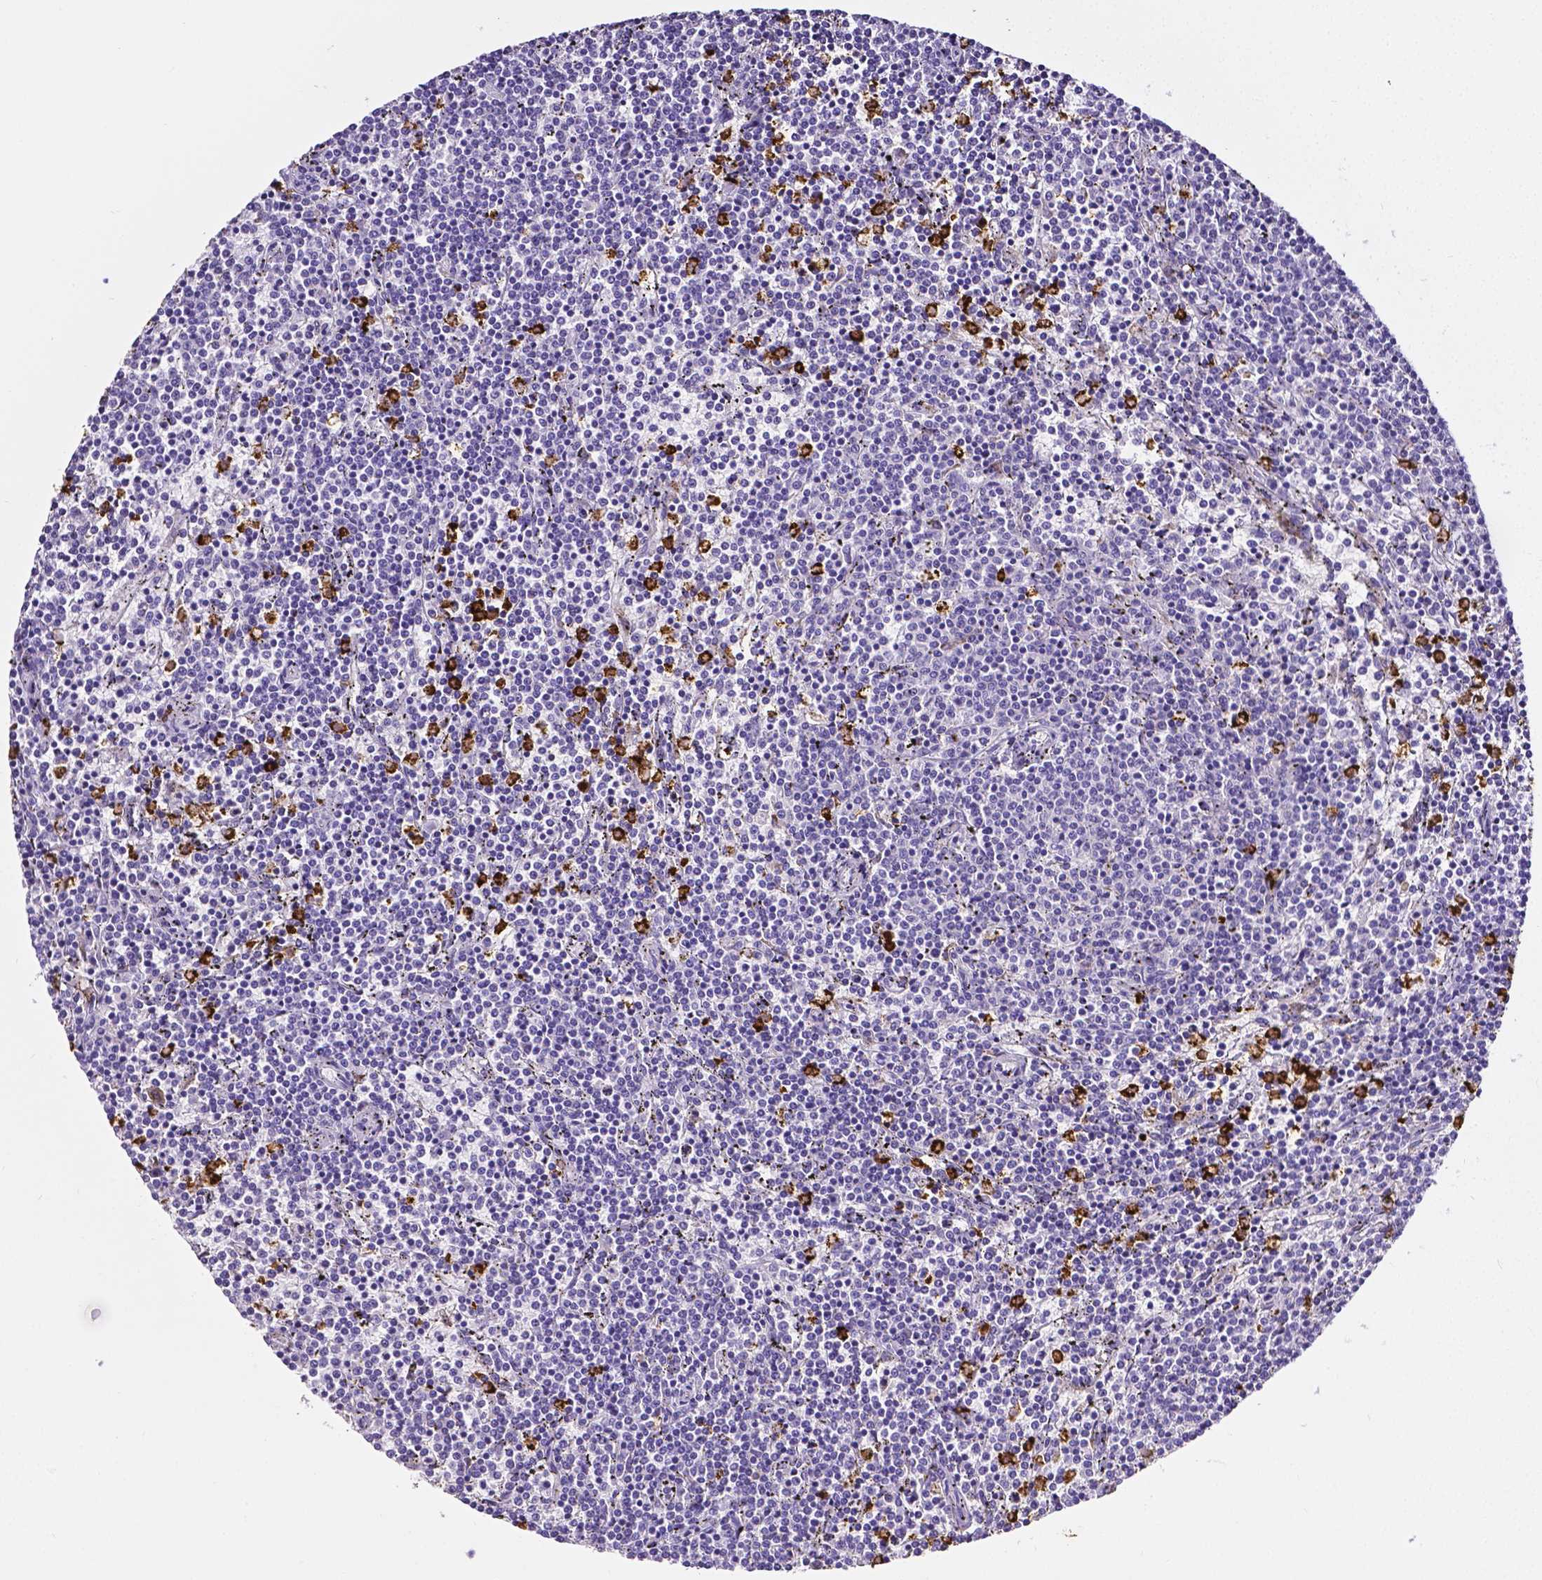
{"staining": {"intensity": "negative", "quantity": "none", "location": "none"}, "tissue": "lymphoma", "cell_type": "Tumor cells", "image_type": "cancer", "snomed": [{"axis": "morphology", "description": "Malignant lymphoma, non-Hodgkin's type, Low grade"}, {"axis": "topography", "description": "Spleen"}], "caption": "Tumor cells are negative for protein expression in human low-grade malignant lymphoma, non-Hodgkin's type. The staining is performed using DAB brown chromogen with nuclei counter-stained in using hematoxylin.", "gene": "MMP9", "patient": {"sex": "female", "age": 50}}